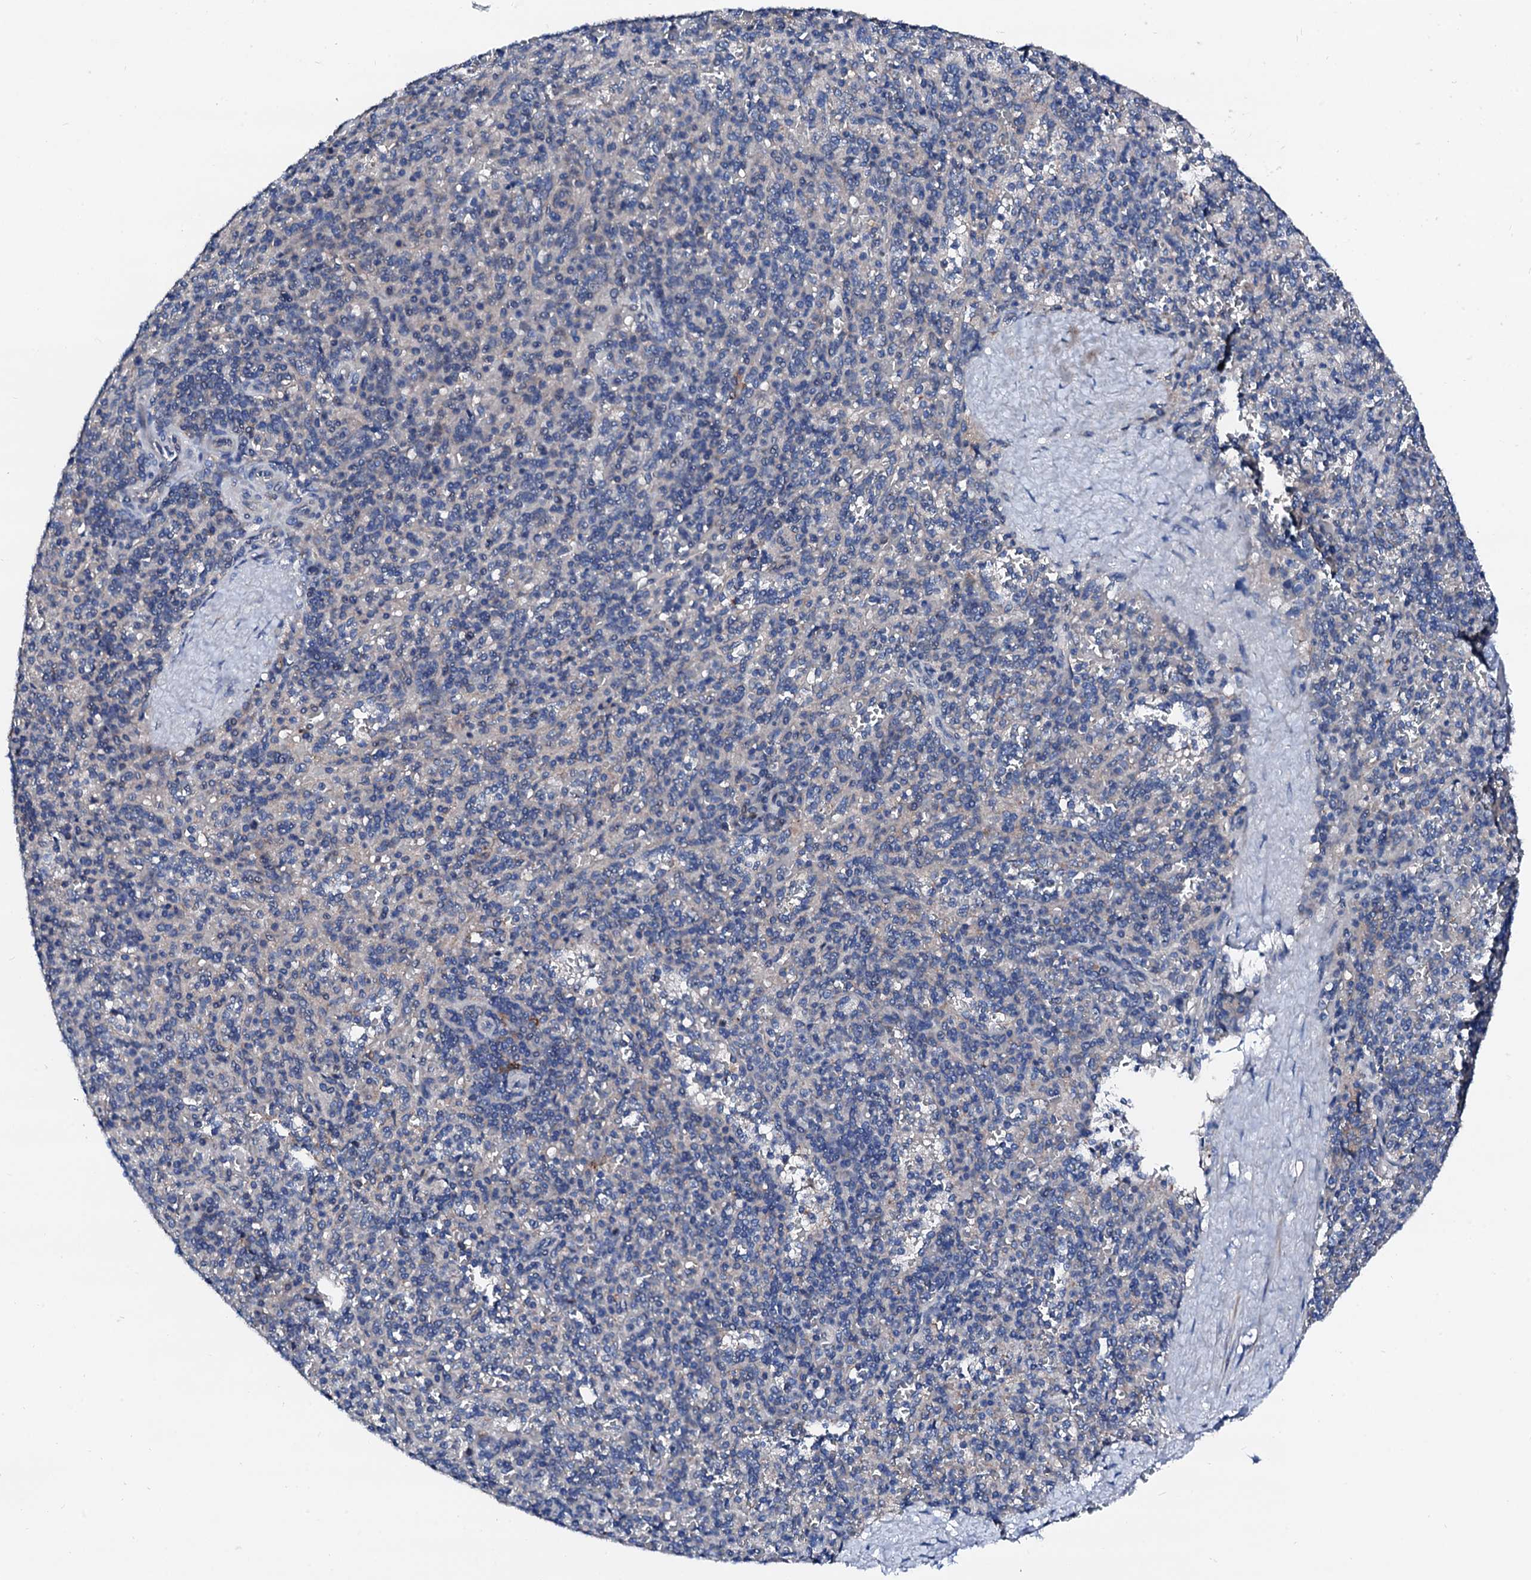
{"staining": {"intensity": "negative", "quantity": "none", "location": "none"}, "tissue": "spleen", "cell_type": "Cells in red pulp", "image_type": "normal", "snomed": [{"axis": "morphology", "description": "Normal tissue, NOS"}, {"axis": "topography", "description": "Spleen"}], "caption": "The photomicrograph displays no significant expression in cells in red pulp of spleen. Nuclei are stained in blue.", "gene": "TRAFD1", "patient": {"sex": "male", "age": 82}}